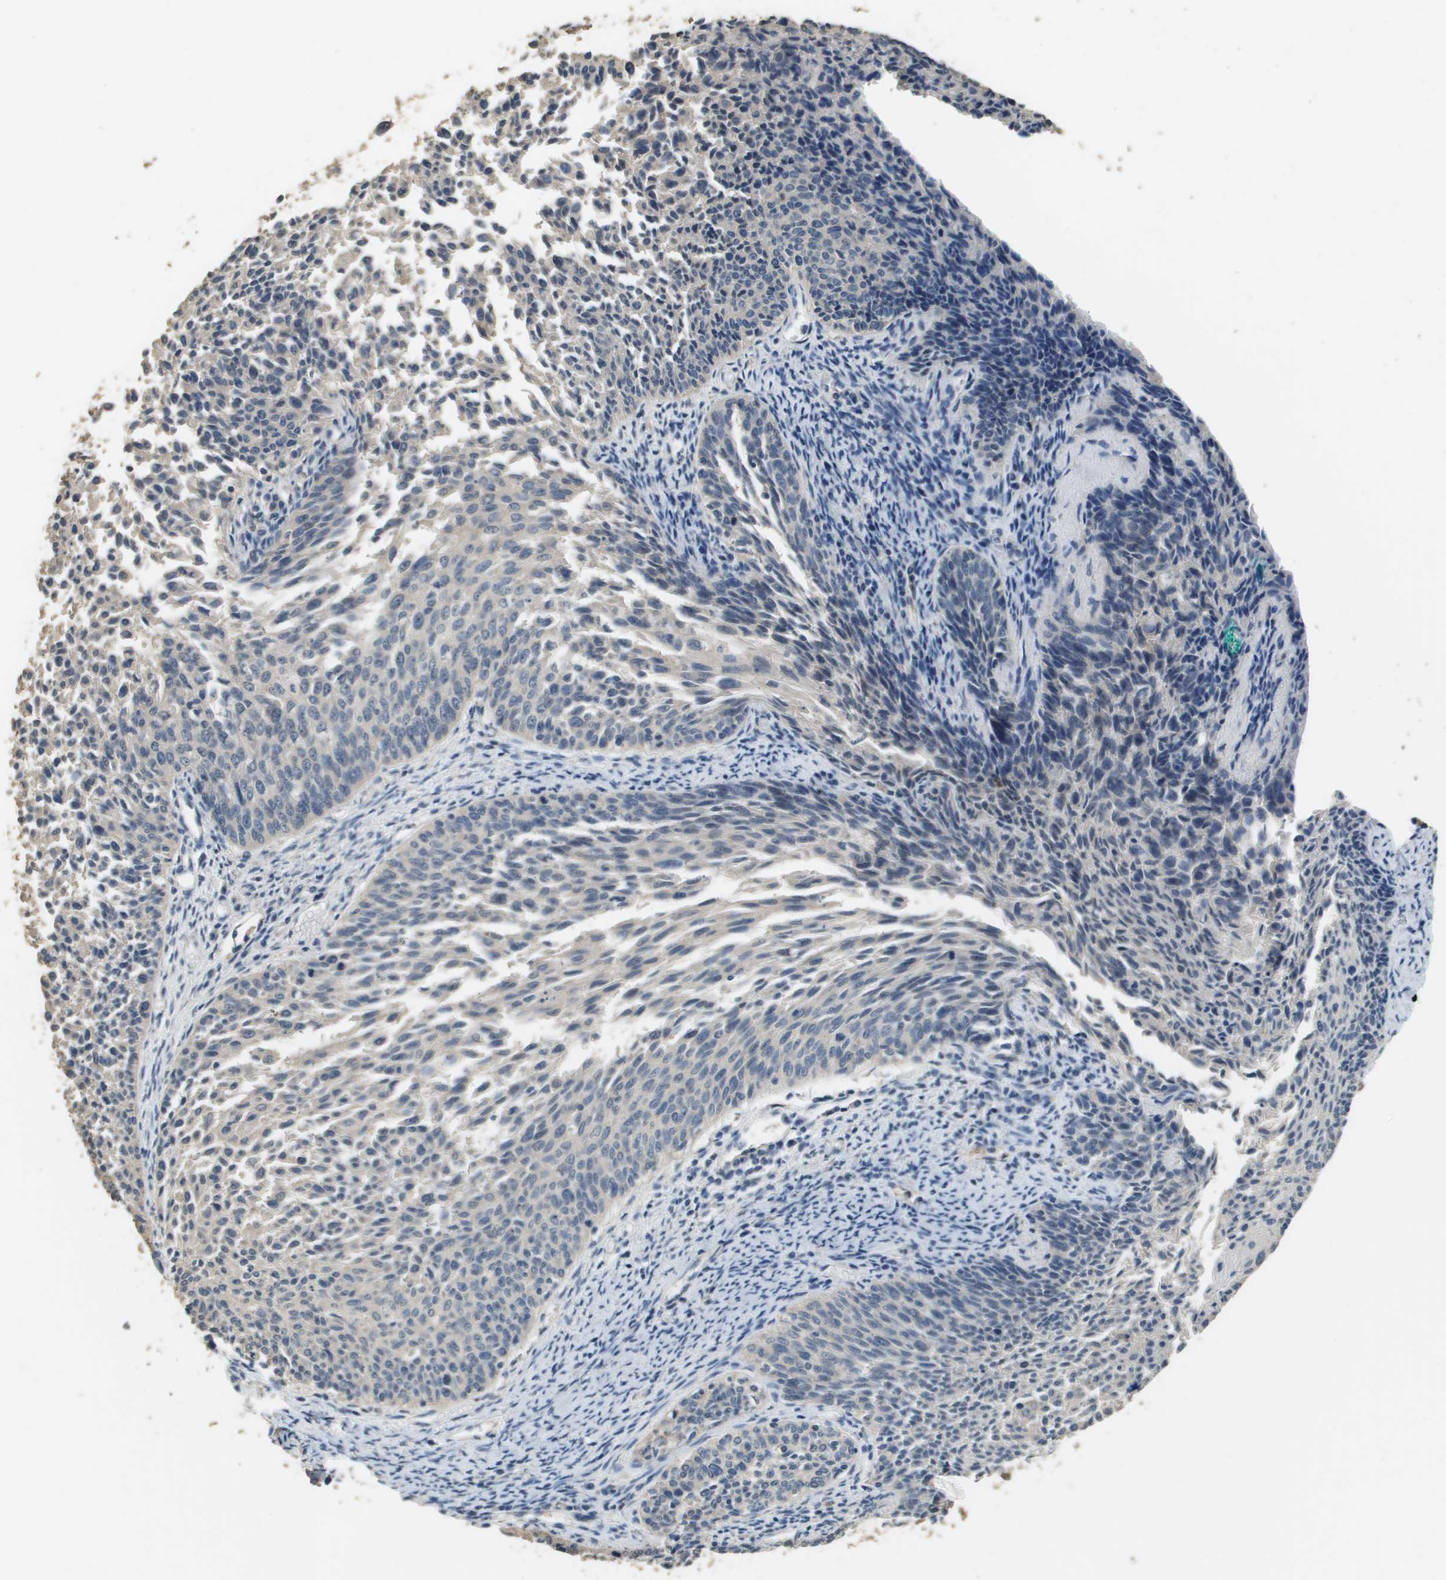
{"staining": {"intensity": "negative", "quantity": "none", "location": "none"}, "tissue": "cervical cancer", "cell_type": "Tumor cells", "image_type": "cancer", "snomed": [{"axis": "morphology", "description": "Squamous cell carcinoma, NOS"}, {"axis": "topography", "description": "Cervix"}], "caption": "DAB (3,3'-diaminobenzidine) immunohistochemical staining of cervical cancer exhibits no significant staining in tumor cells.", "gene": "RAB6B", "patient": {"sex": "female", "age": 55}}